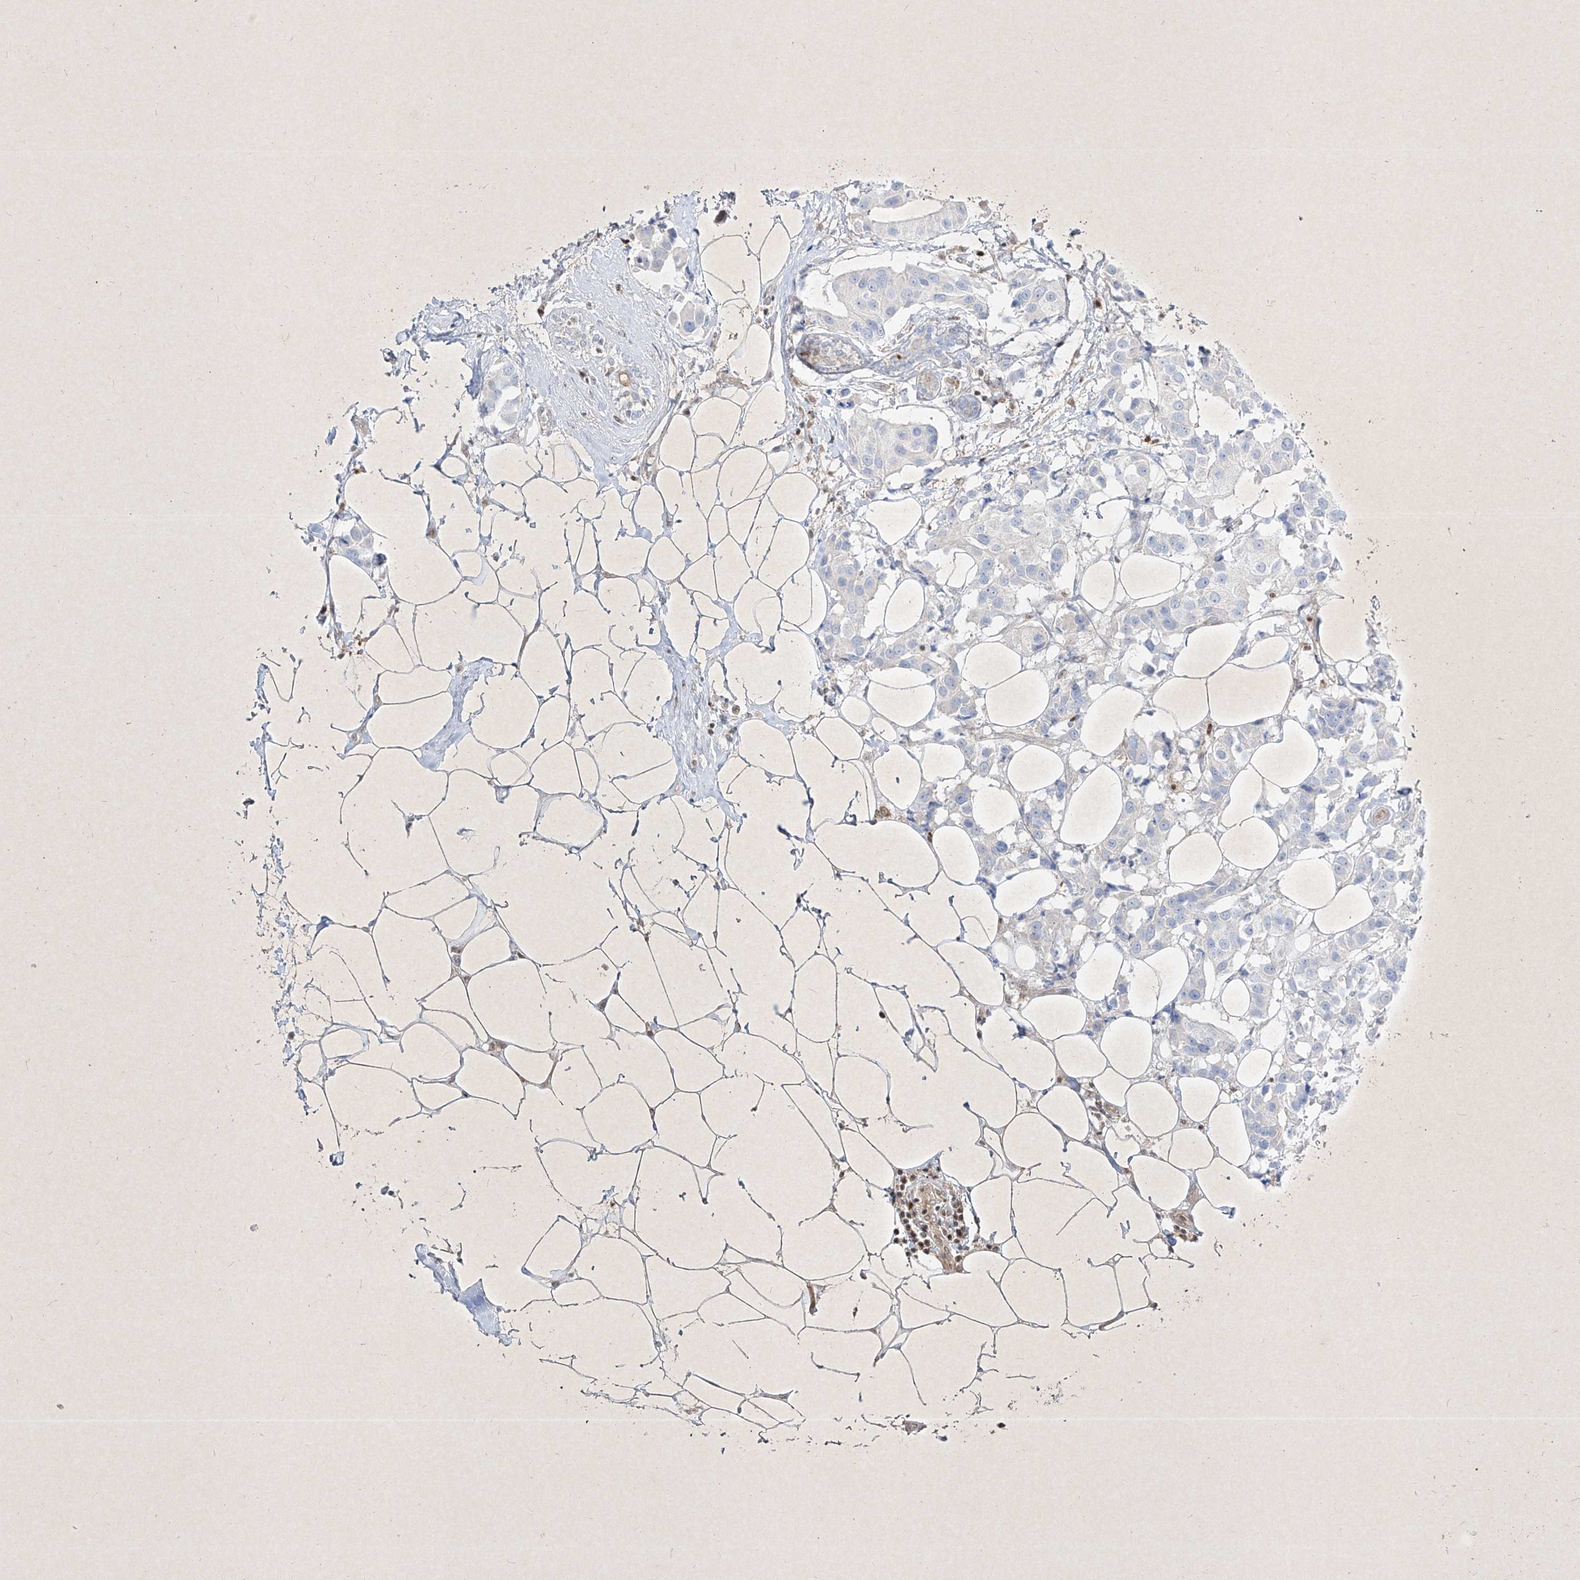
{"staining": {"intensity": "negative", "quantity": "none", "location": "none"}, "tissue": "breast cancer", "cell_type": "Tumor cells", "image_type": "cancer", "snomed": [{"axis": "morphology", "description": "Normal tissue, NOS"}, {"axis": "morphology", "description": "Duct carcinoma"}, {"axis": "topography", "description": "Breast"}], "caption": "High magnification brightfield microscopy of breast cancer (infiltrating ductal carcinoma) stained with DAB (brown) and counterstained with hematoxylin (blue): tumor cells show no significant expression.", "gene": "PSMB10", "patient": {"sex": "female", "age": 39}}